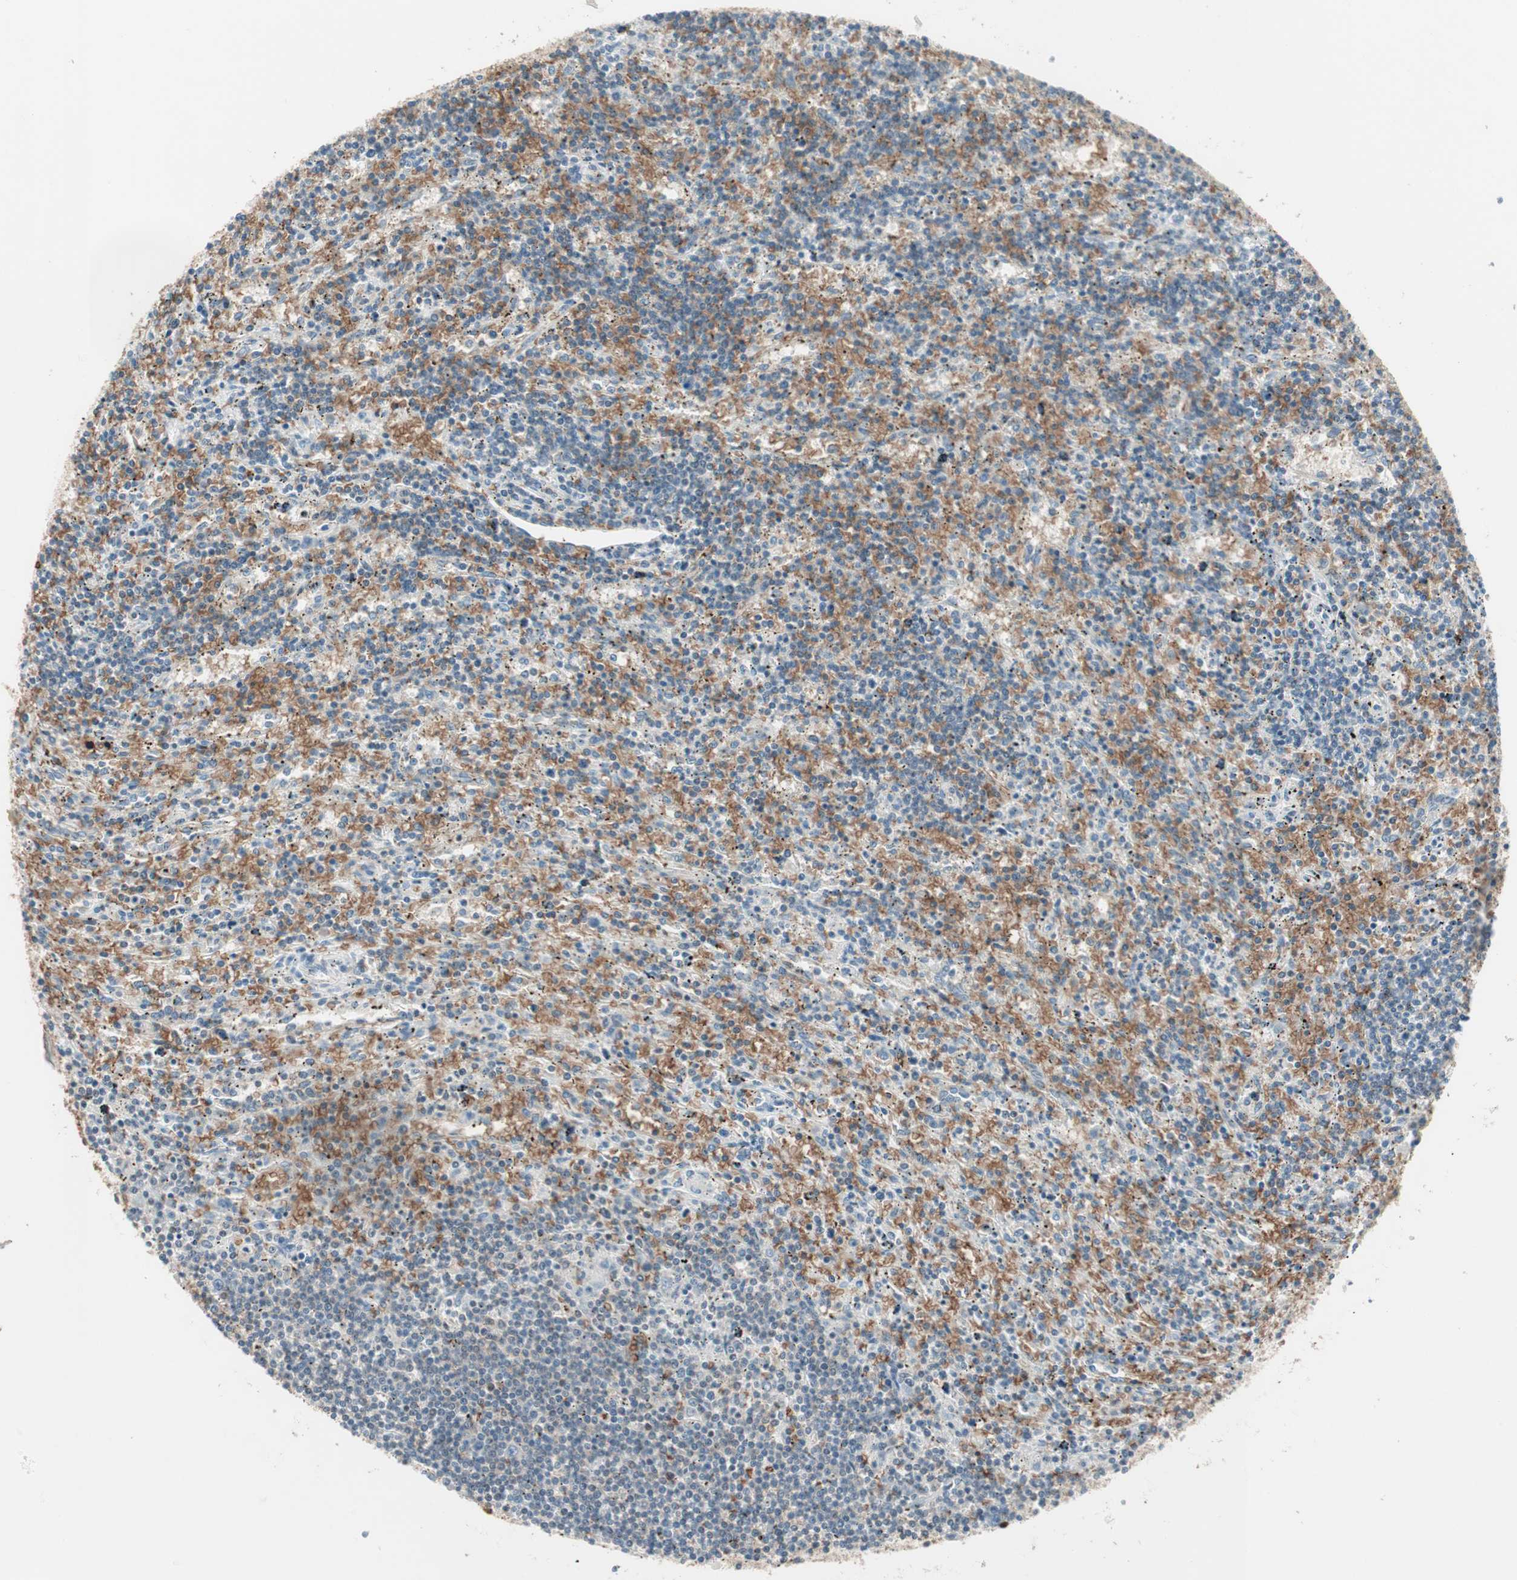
{"staining": {"intensity": "negative", "quantity": "none", "location": "none"}, "tissue": "lymphoma", "cell_type": "Tumor cells", "image_type": "cancer", "snomed": [{"axis": "morphology", "description": "Malignant lymphoma, non-Hodgkin's type, Low grade"}, {"axis": "topography", "description": "Spleen"}], "caption": "This histopathology image is of low-grade malignant lymphoma, non-Hodgkin's type stained with IHC to label a protein in brown with the nuclei are counter-stained blue. There is no staining in tumor cells. (Brightfield microscopy of DAB immunohistochemistry at high magnification).", "gene": "MAP4K1", "patient": {"sex": "male", "age": 76}}